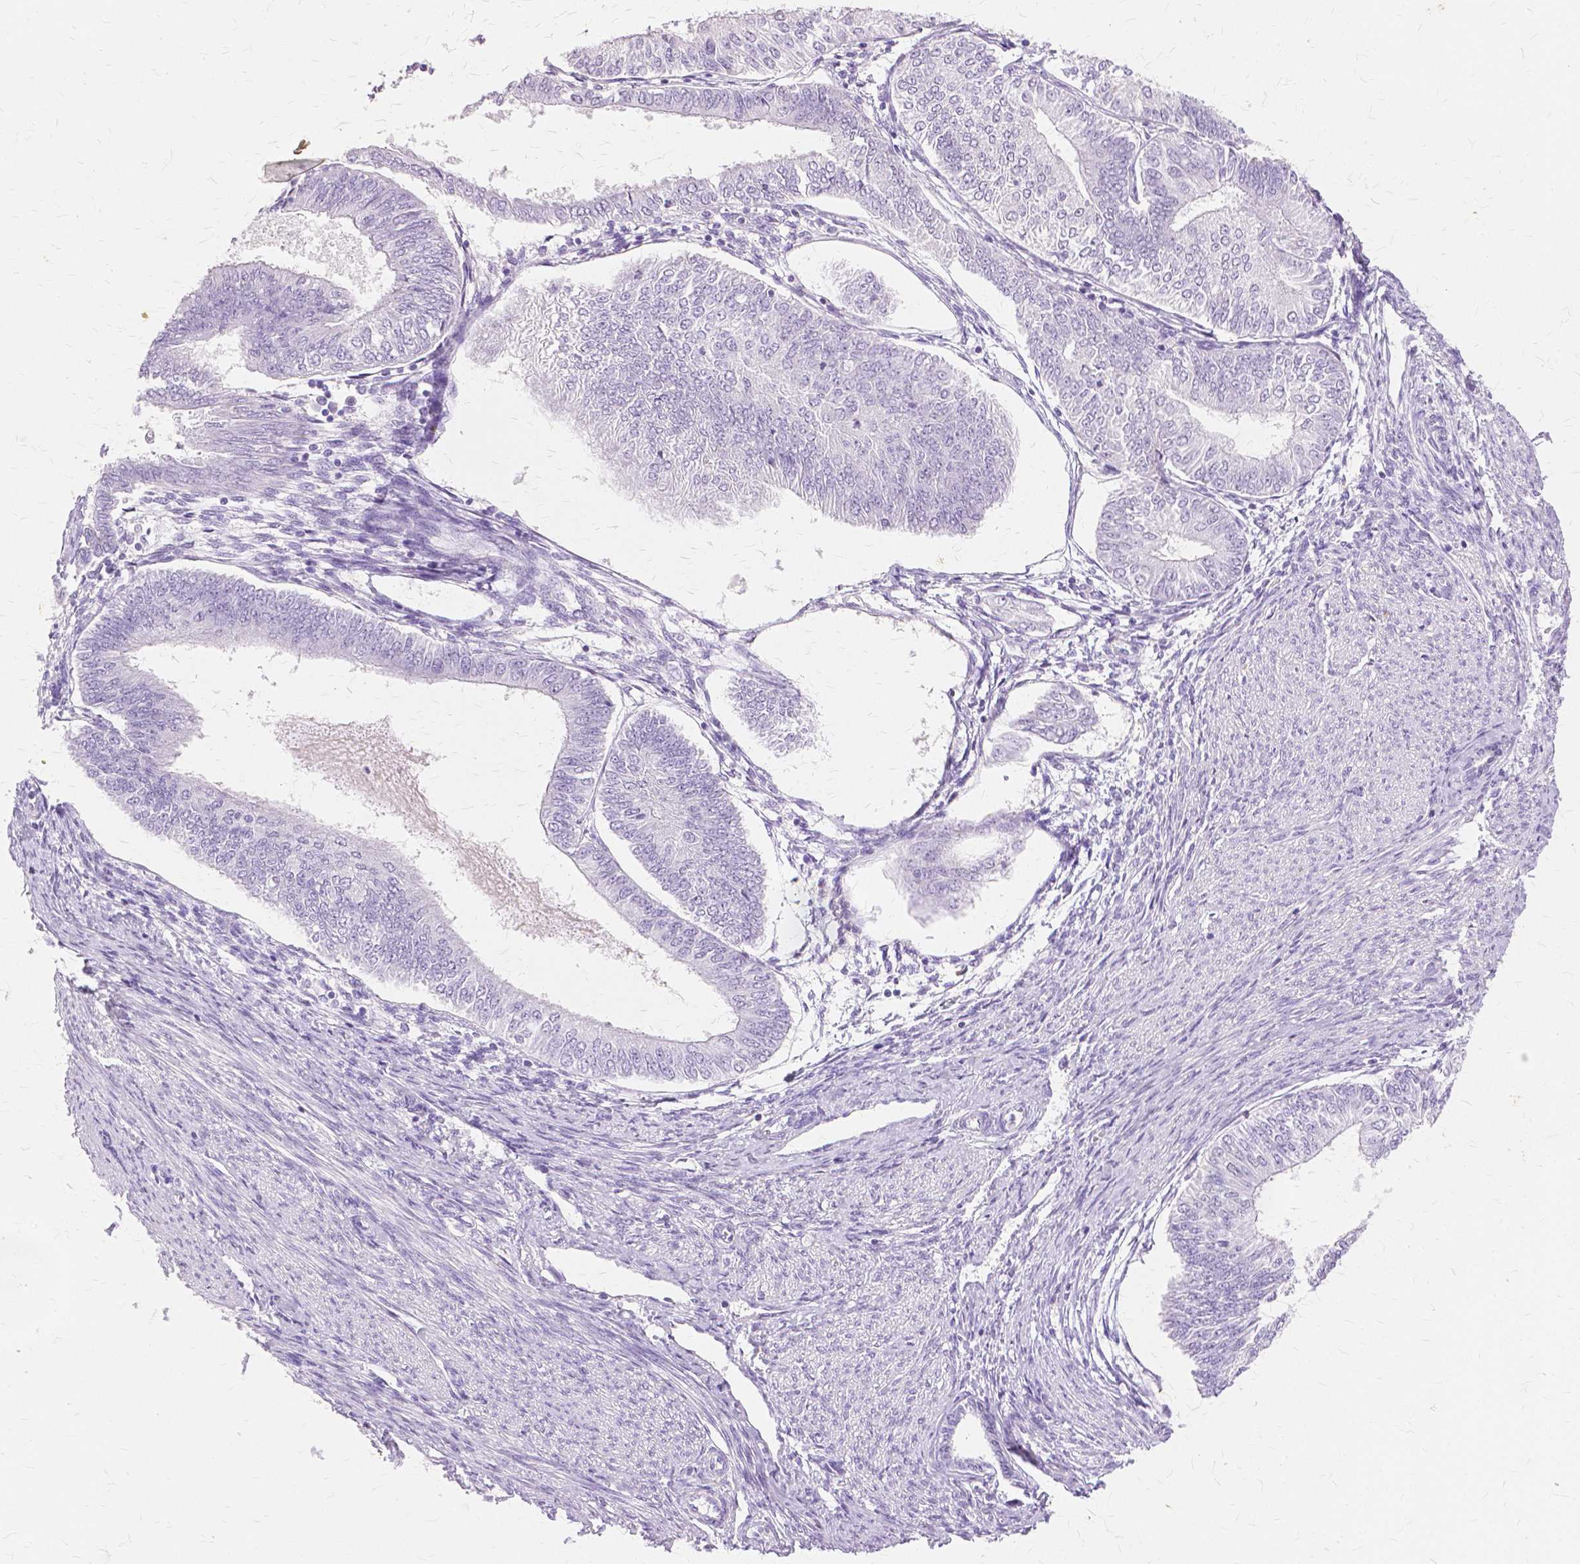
{"staining": {"intensity": "negative", "quantity": "none", "location": "none"}, "tissue": "endometrial cancer", "cell_type": "Tumor cells", "image_type": "cancer", "snomed": [{"axis": "morphology", "description": "Adenocarcinoma, NOS"}, {"axis": "topography", "description": "Endometrium"}], "caption": "Immunohistochemistry of endometrial cancer exhibits no positivity in tumor cells.", "gene": "TGM1", "patient": {"sex": "female", "age": 58}}